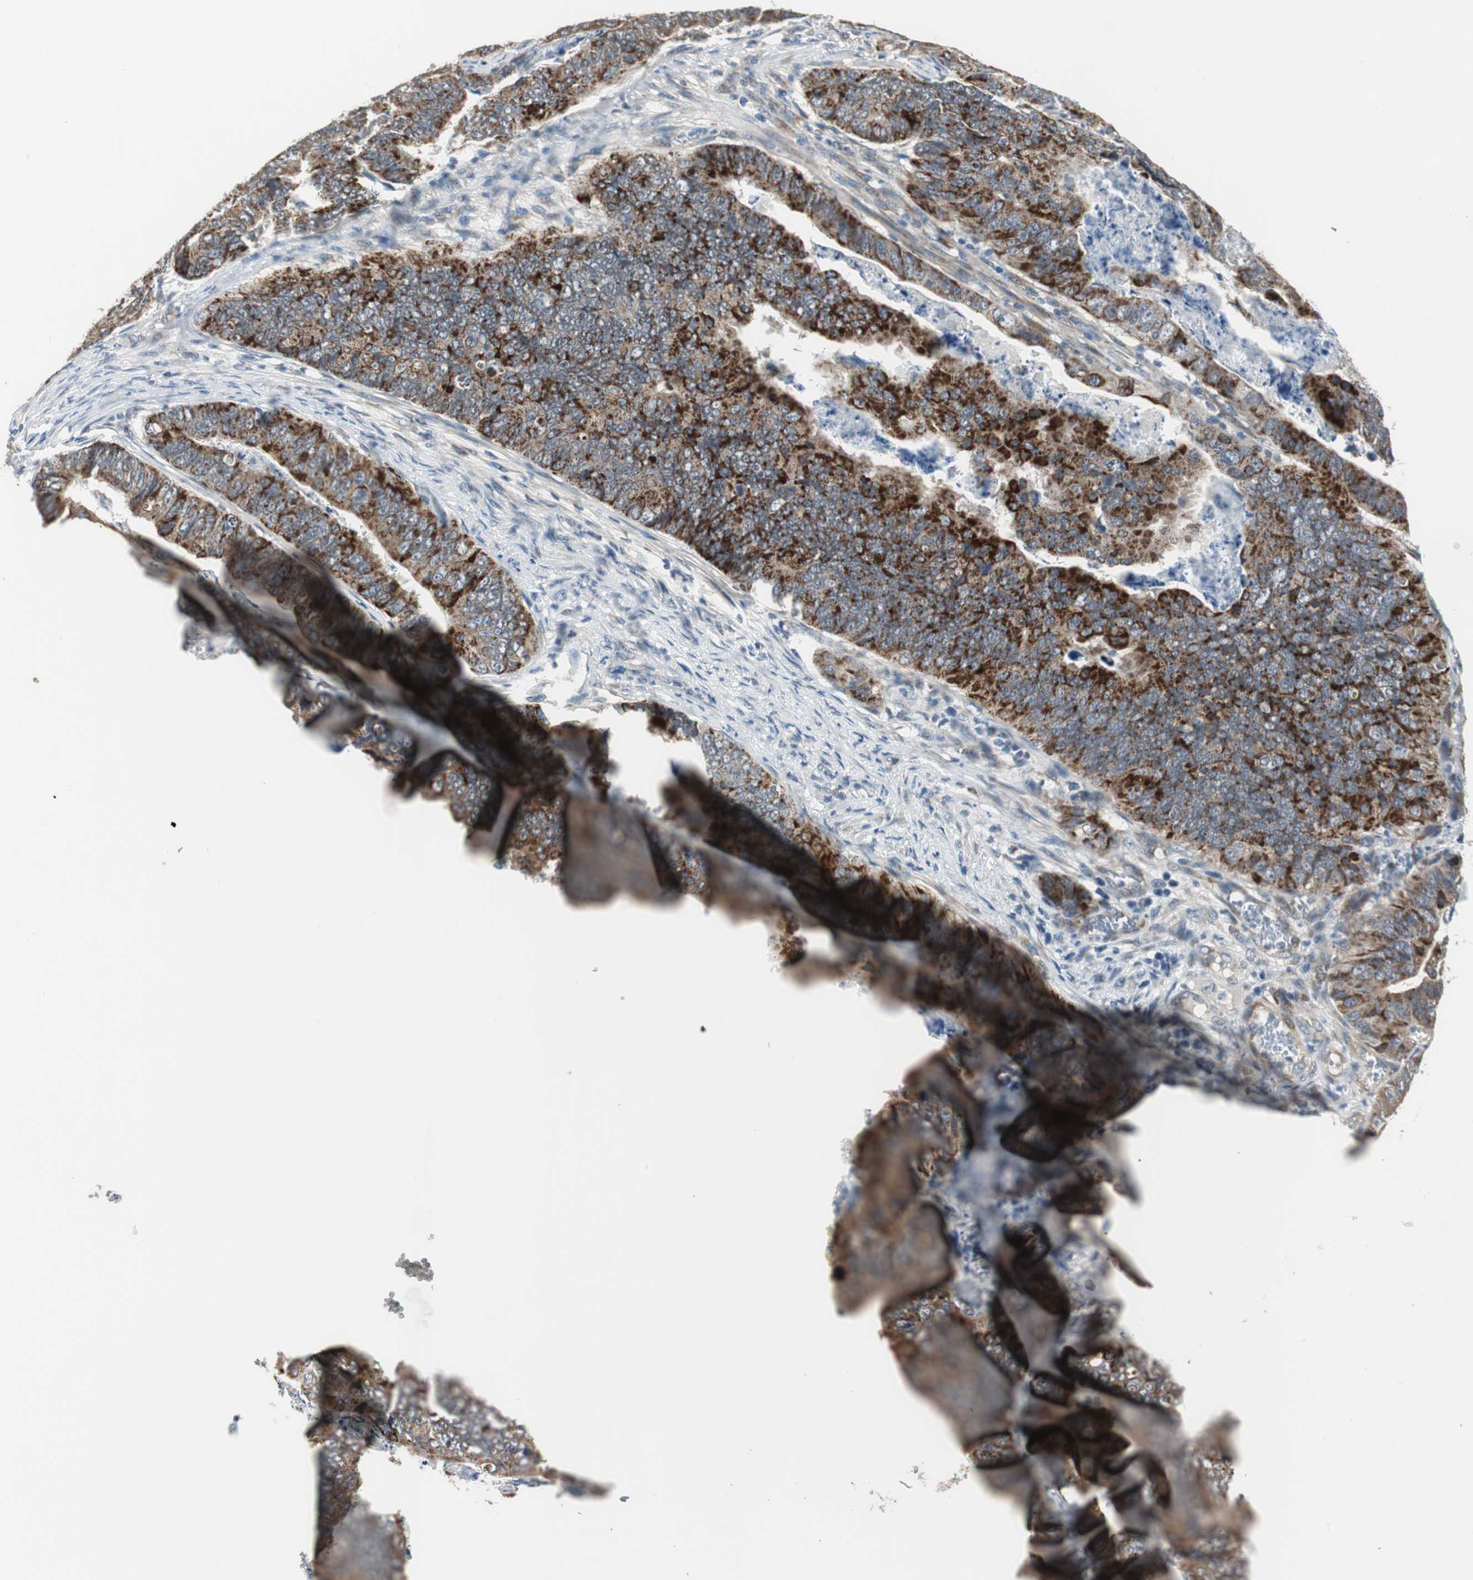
{"staining": {"intensity": "strong", "quantity": ">75%", "location": "cytoplasmic/membranous"}, "tissue": "stomach cancer", "cell_type": "Tumor cells", "image_type": "cancer", "snomed": [{"axis": "morphology", "description": "Adenocarcinoma, NOS"}, {"axis": "topography", "description": "Stomach, lower"}], "caption": "Stomach cancer tissue shows strong cytoplasmic/membranous expression in about >75% of tumor cells, visualized by immunohistochemistry.", "gene": "MYT1", "patient": {"sex": "male", "age": 77}}